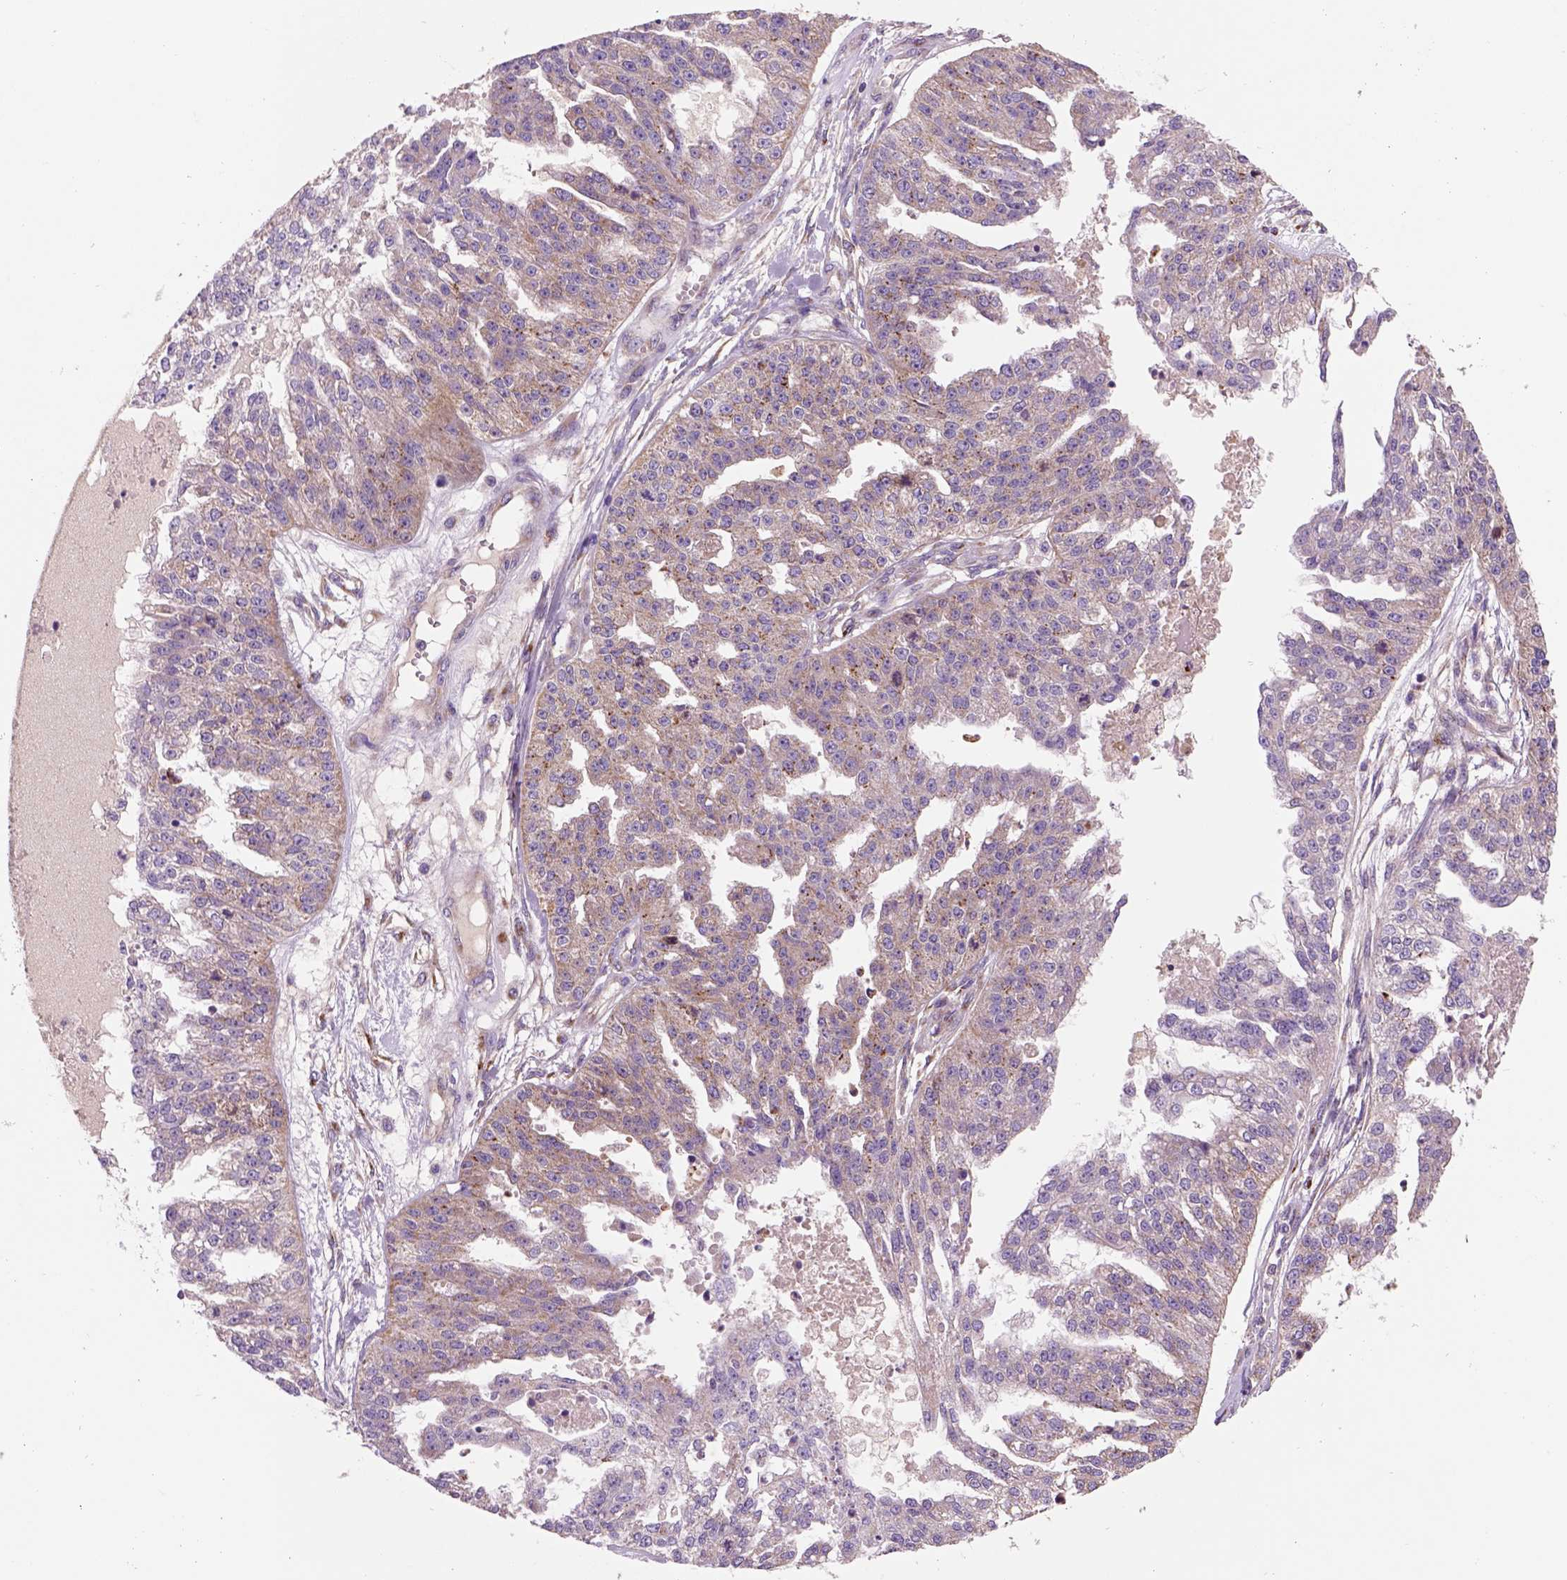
{"staining": {"intensity": "moderate", "quantity": "<25%", "location": "cytoplasmic/membranous"}, "tissue": "ovarian cancer", "cell_type": "Tumor cells", "image_type": "cancer", "snomed": [{"axis": "morphology", "description": "Cystadenocarcinoma, serous, NOS"}, {"axis": "topography", "description": "Ovary"}], "caption": "Ovarian serous cystadenocarcinoma tissue displays moderate cytoplasmic/membranous positivity in about <25% of tumor cells", "gene": "WARS2", "patient": {"sex": "female", "age": 58}}